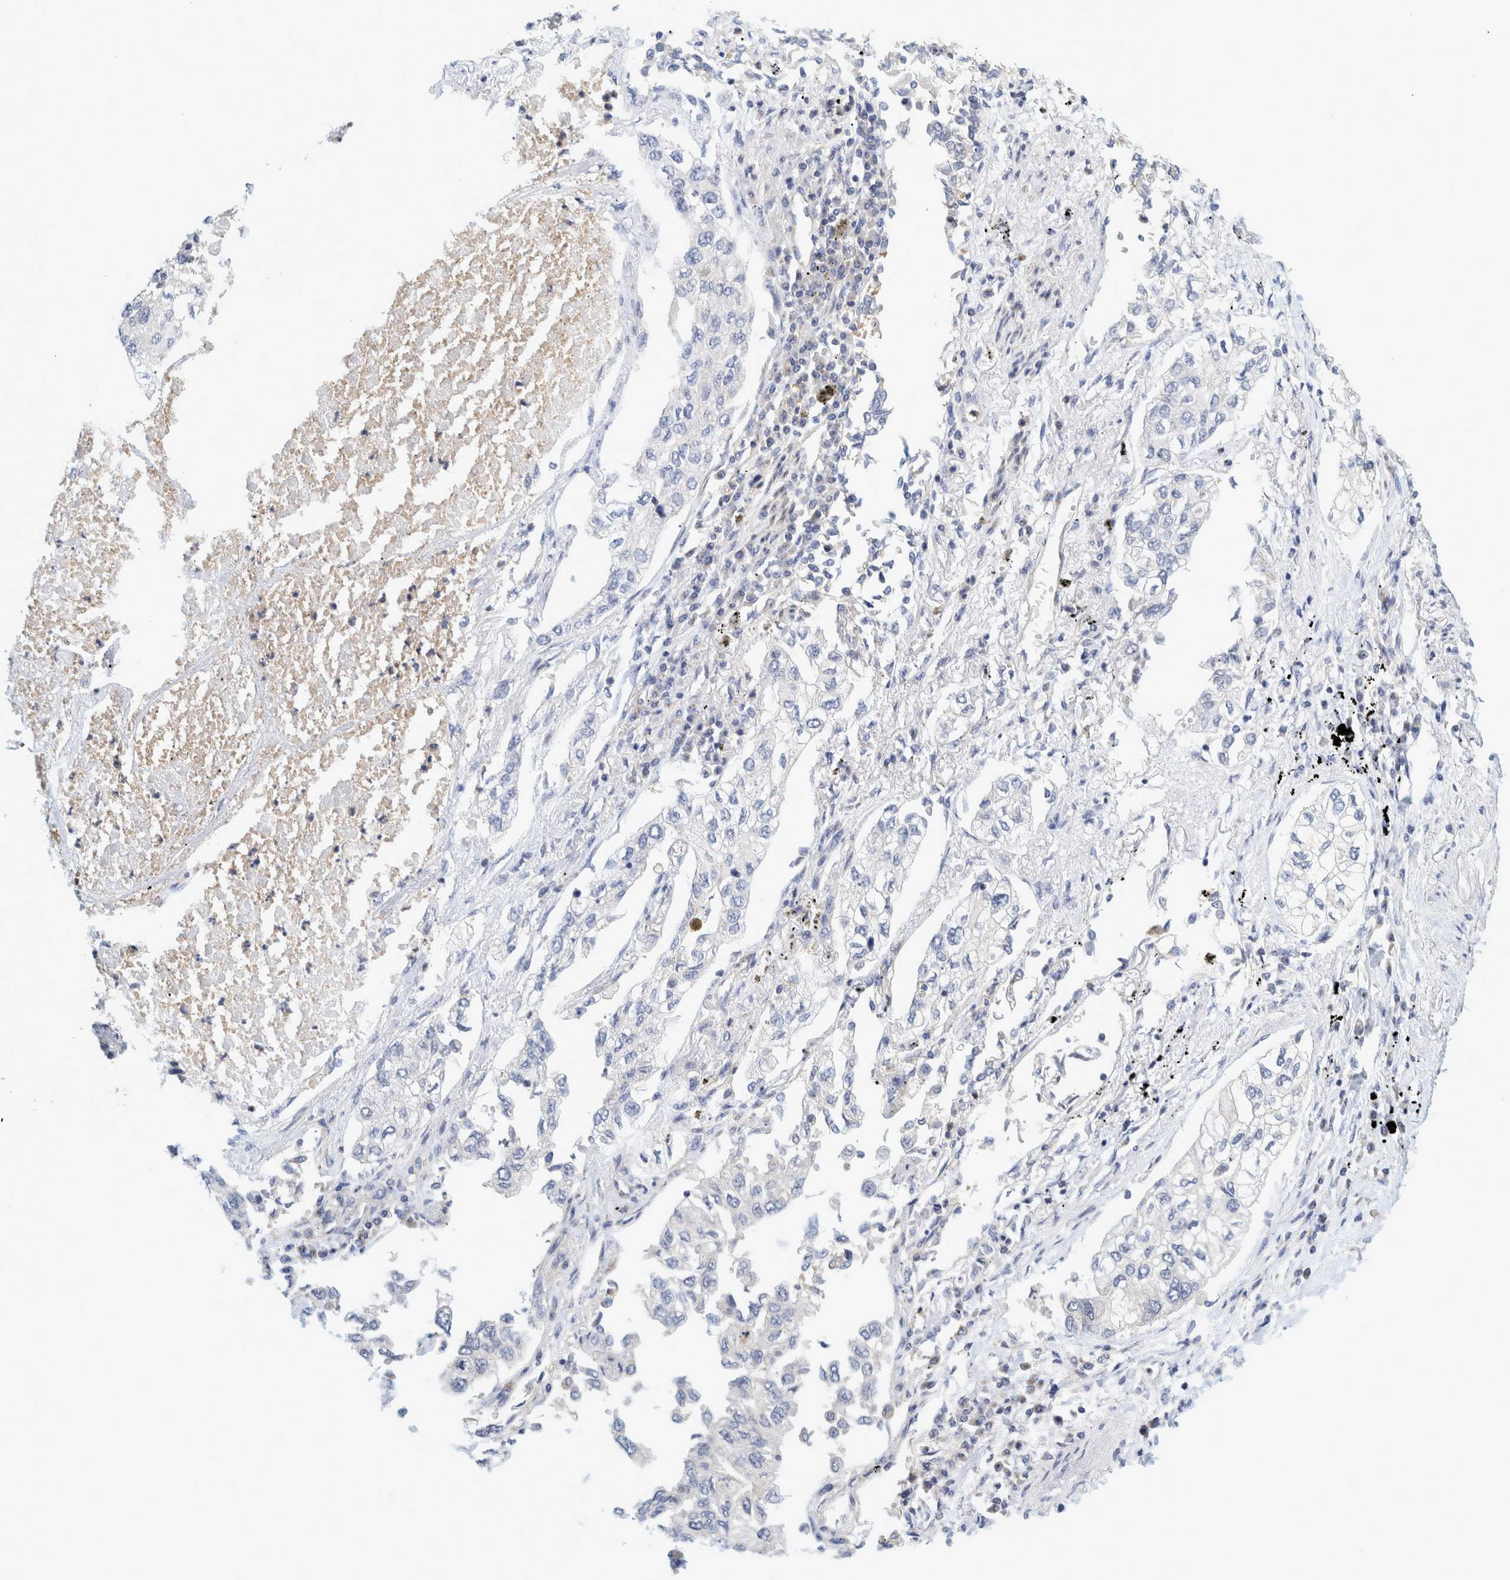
{"staining": {"intensity": "negative", "quantity": "none", "location": "none"}, "tissue": "lung cancer", "cell_type": "Tumor cells", "image_type": "cancer", "snomed": [{"axis": "morphology", "description": "Inflammation, NOS"}, {"axis": "morphology", "description": "Adenocarcinoma, NOS"}, {"axis": "topography", "description": "Lung"}], "caption": "This is an immunohistochemistry (IHC) image of human lung cancer. There is no positivity in tumor cells.", "gene": "ZNF324B", "patient": {"sex": "male", "age": 63}}